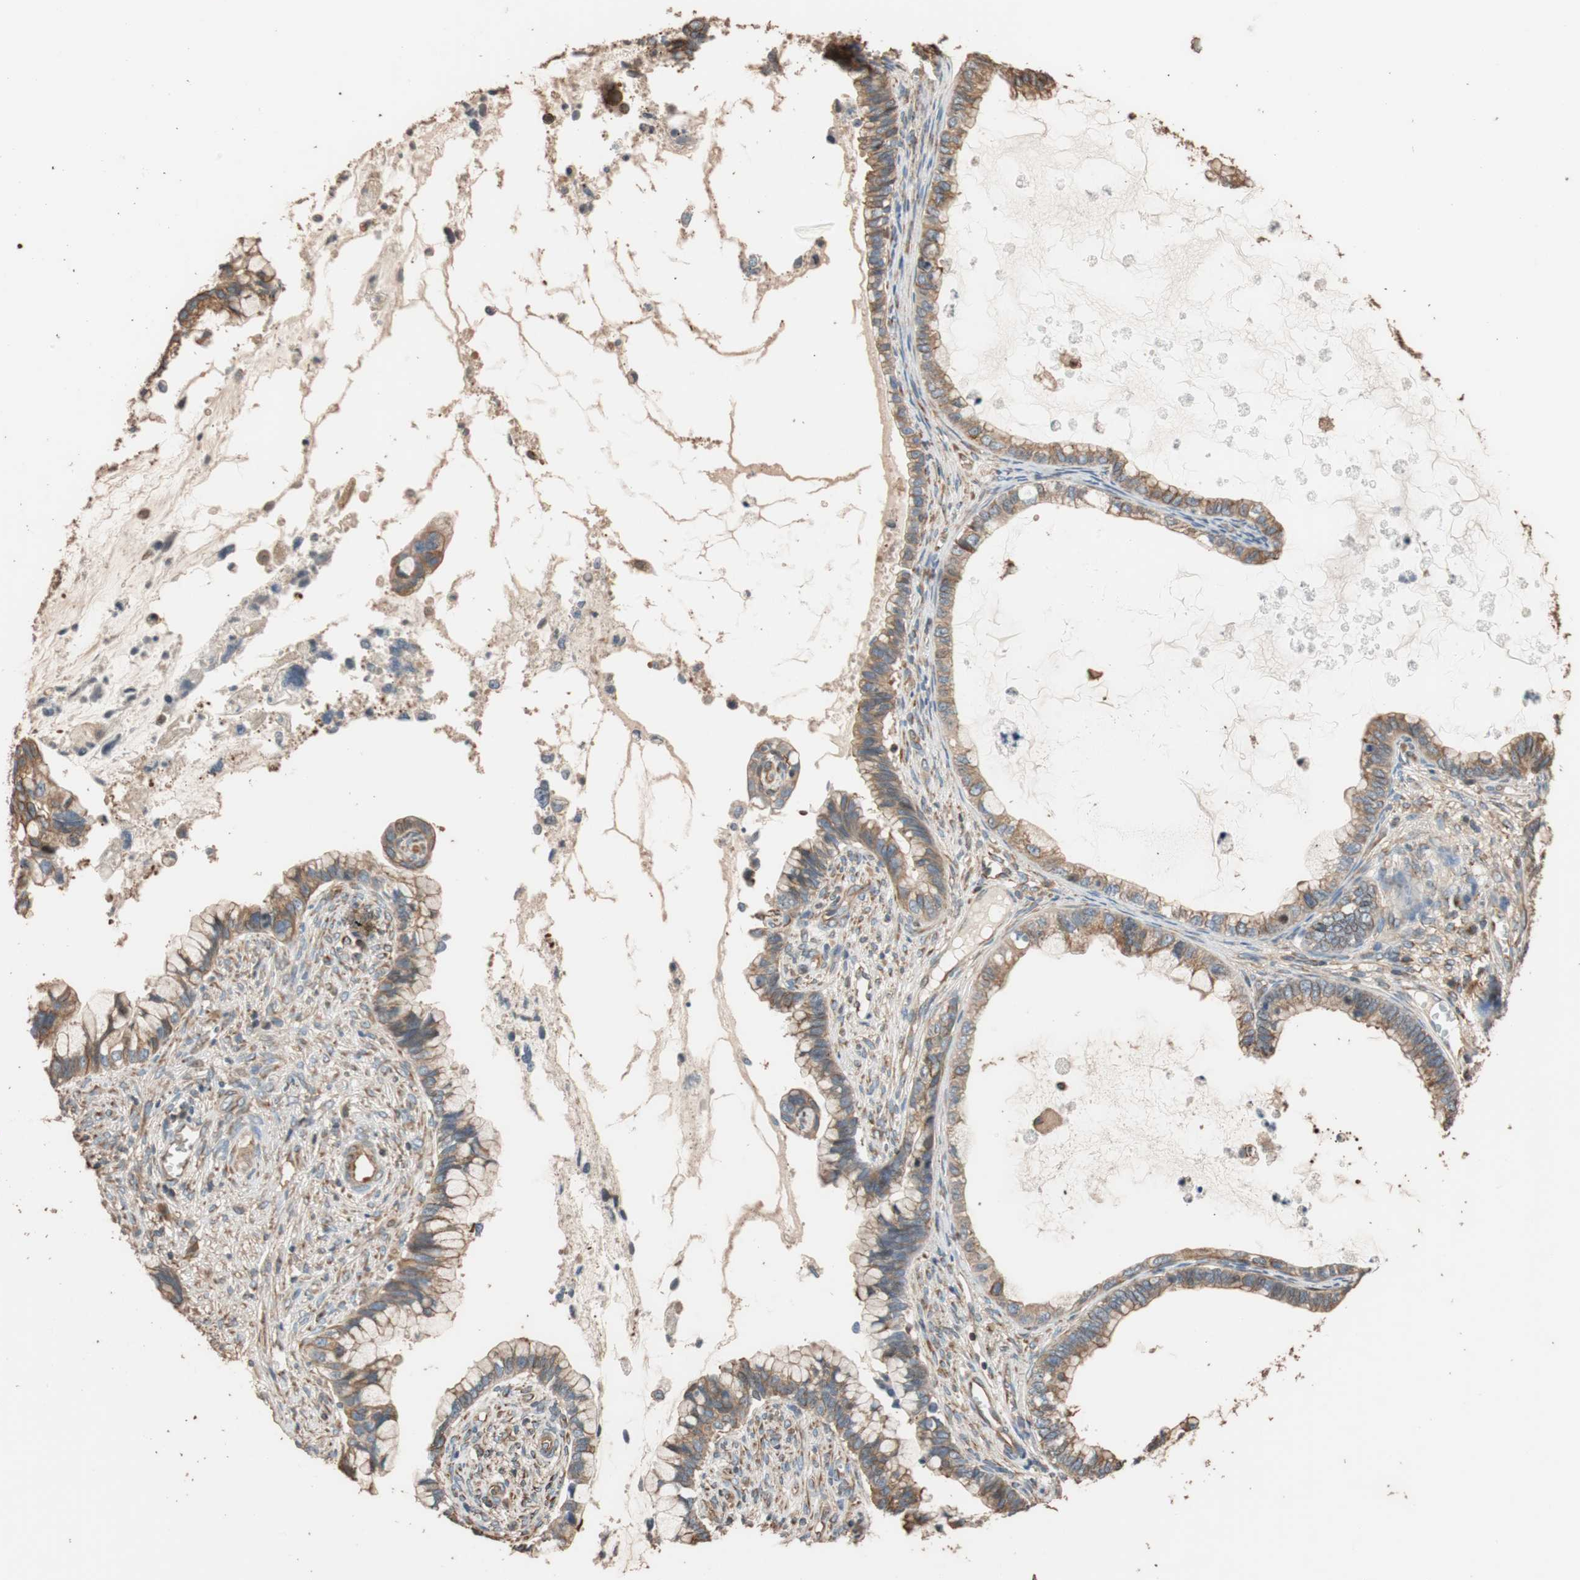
{"staining": {"intensity": "moderate", "quantity": ">75%", "location": "cytoplasmic/membranous"}, "tissue": "cervical cancer", "cell_type": "Tumor cells", "image_type": "cancer", "snomed": [{"axis": "morphology", "description": "Adenocarcinoma, NOS"}, {"axis": "topography", "description": "Cervix"}], "caption": "Immunohistochemical staining of human cervical adenocarcinoma reveals moderate cytoplasmic/membranous protein staining in about >75% of tumor cells.", "gene": "TUBB", "patient": {"sex": "female", "age": 44}}